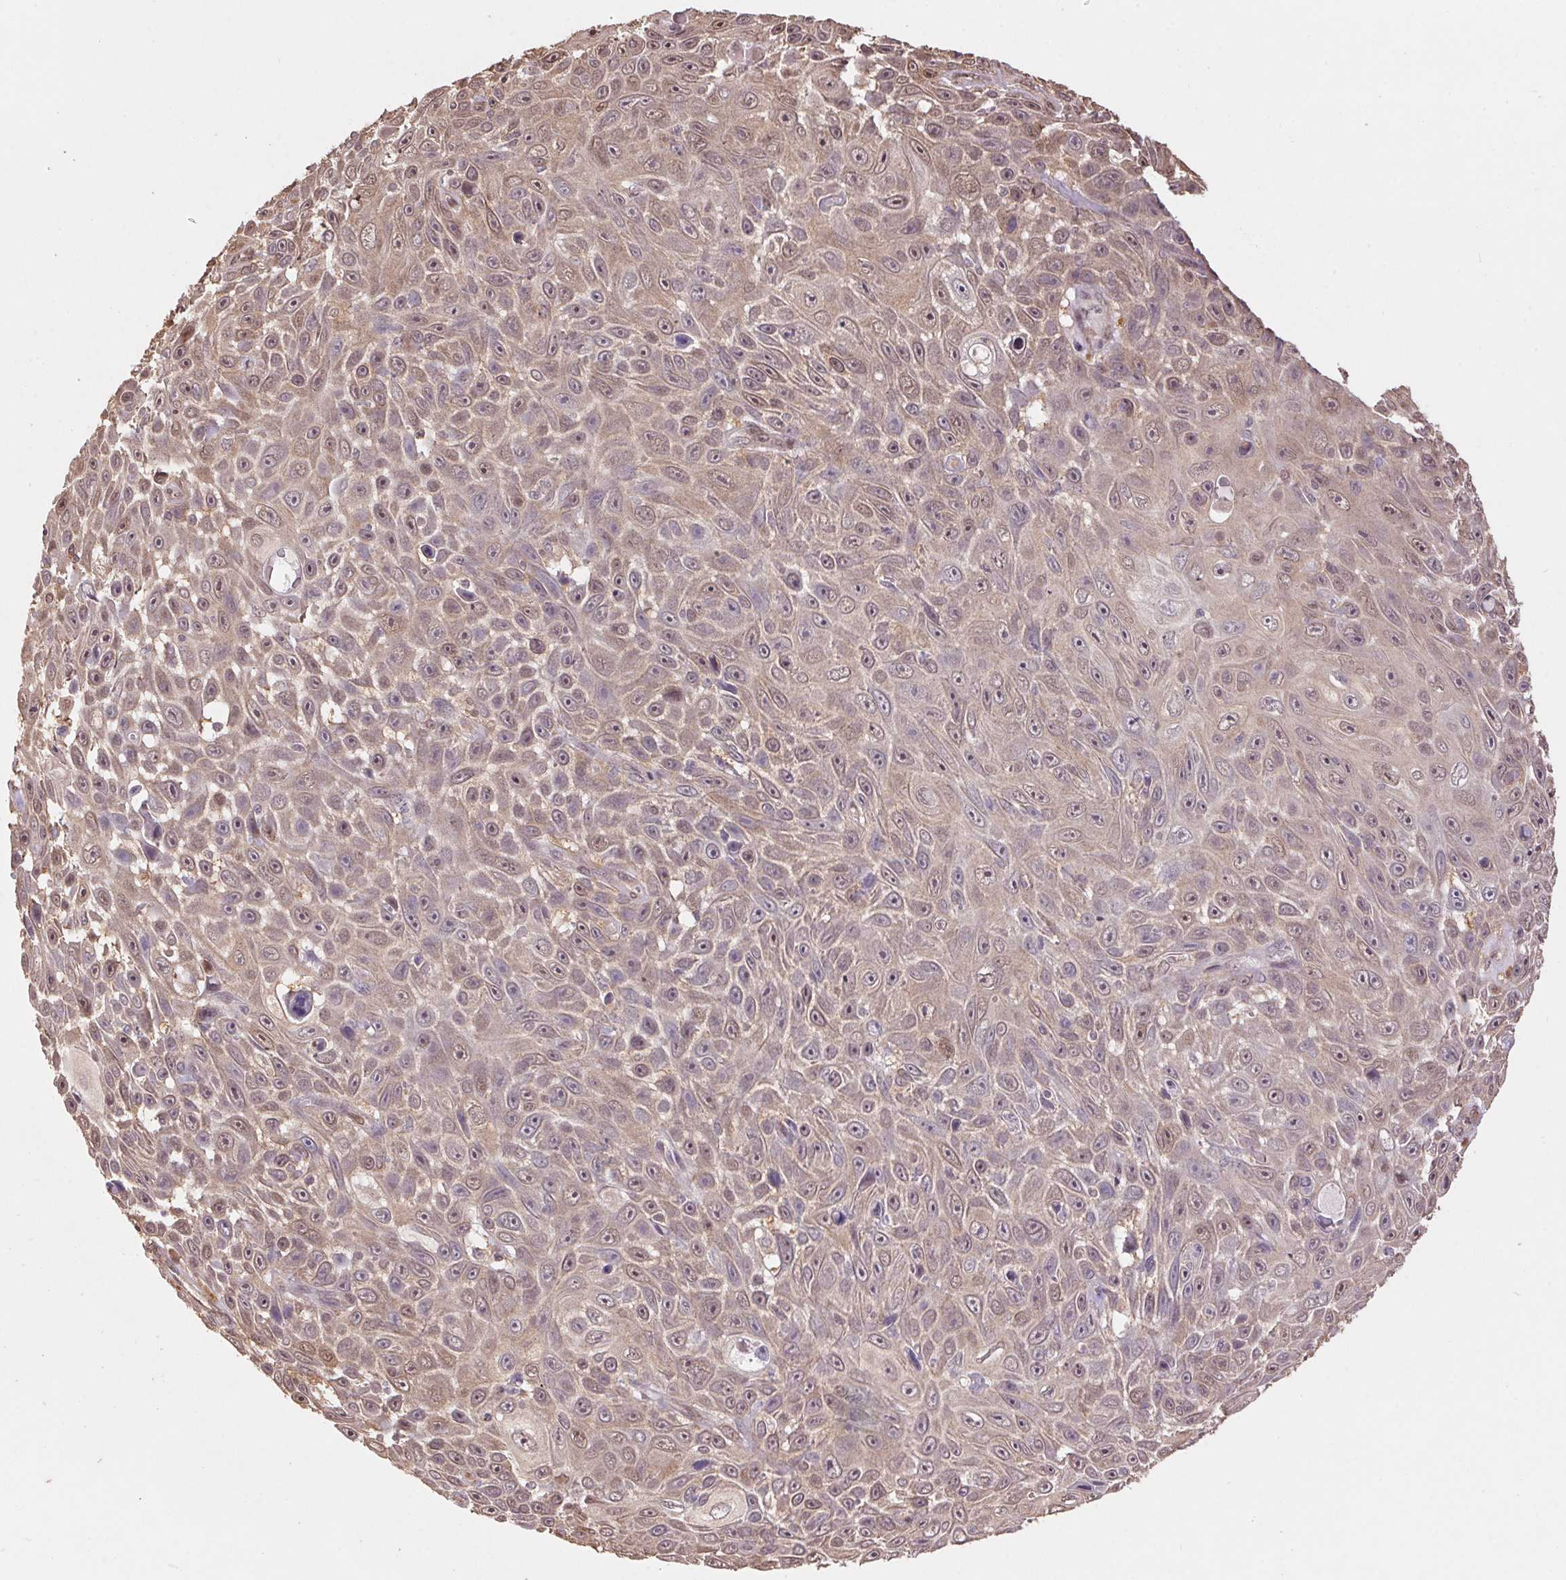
{"staining": {"intensity": "weak", "quantity": "25%-75%", "location": "cytoplasmic/membranous,nuclear"}, "tissue": "skin cancer", "cell_type": "Tumor cells", "image_type": "cancer", "snomed": [{"axis": "morphology", "description": "Squamous cell carcinoma, NOS"}, {"axis": "topography", "description": "Skin"}], "caption": "The immunohistochemical stain labels weak cytoplasmic/membranous and nuclear expression in tumor cells of skin cancer (squamous cell carcinoma) tissue.", "gene": "CUTA", "patient": {"sex": "male", "age": 82}}